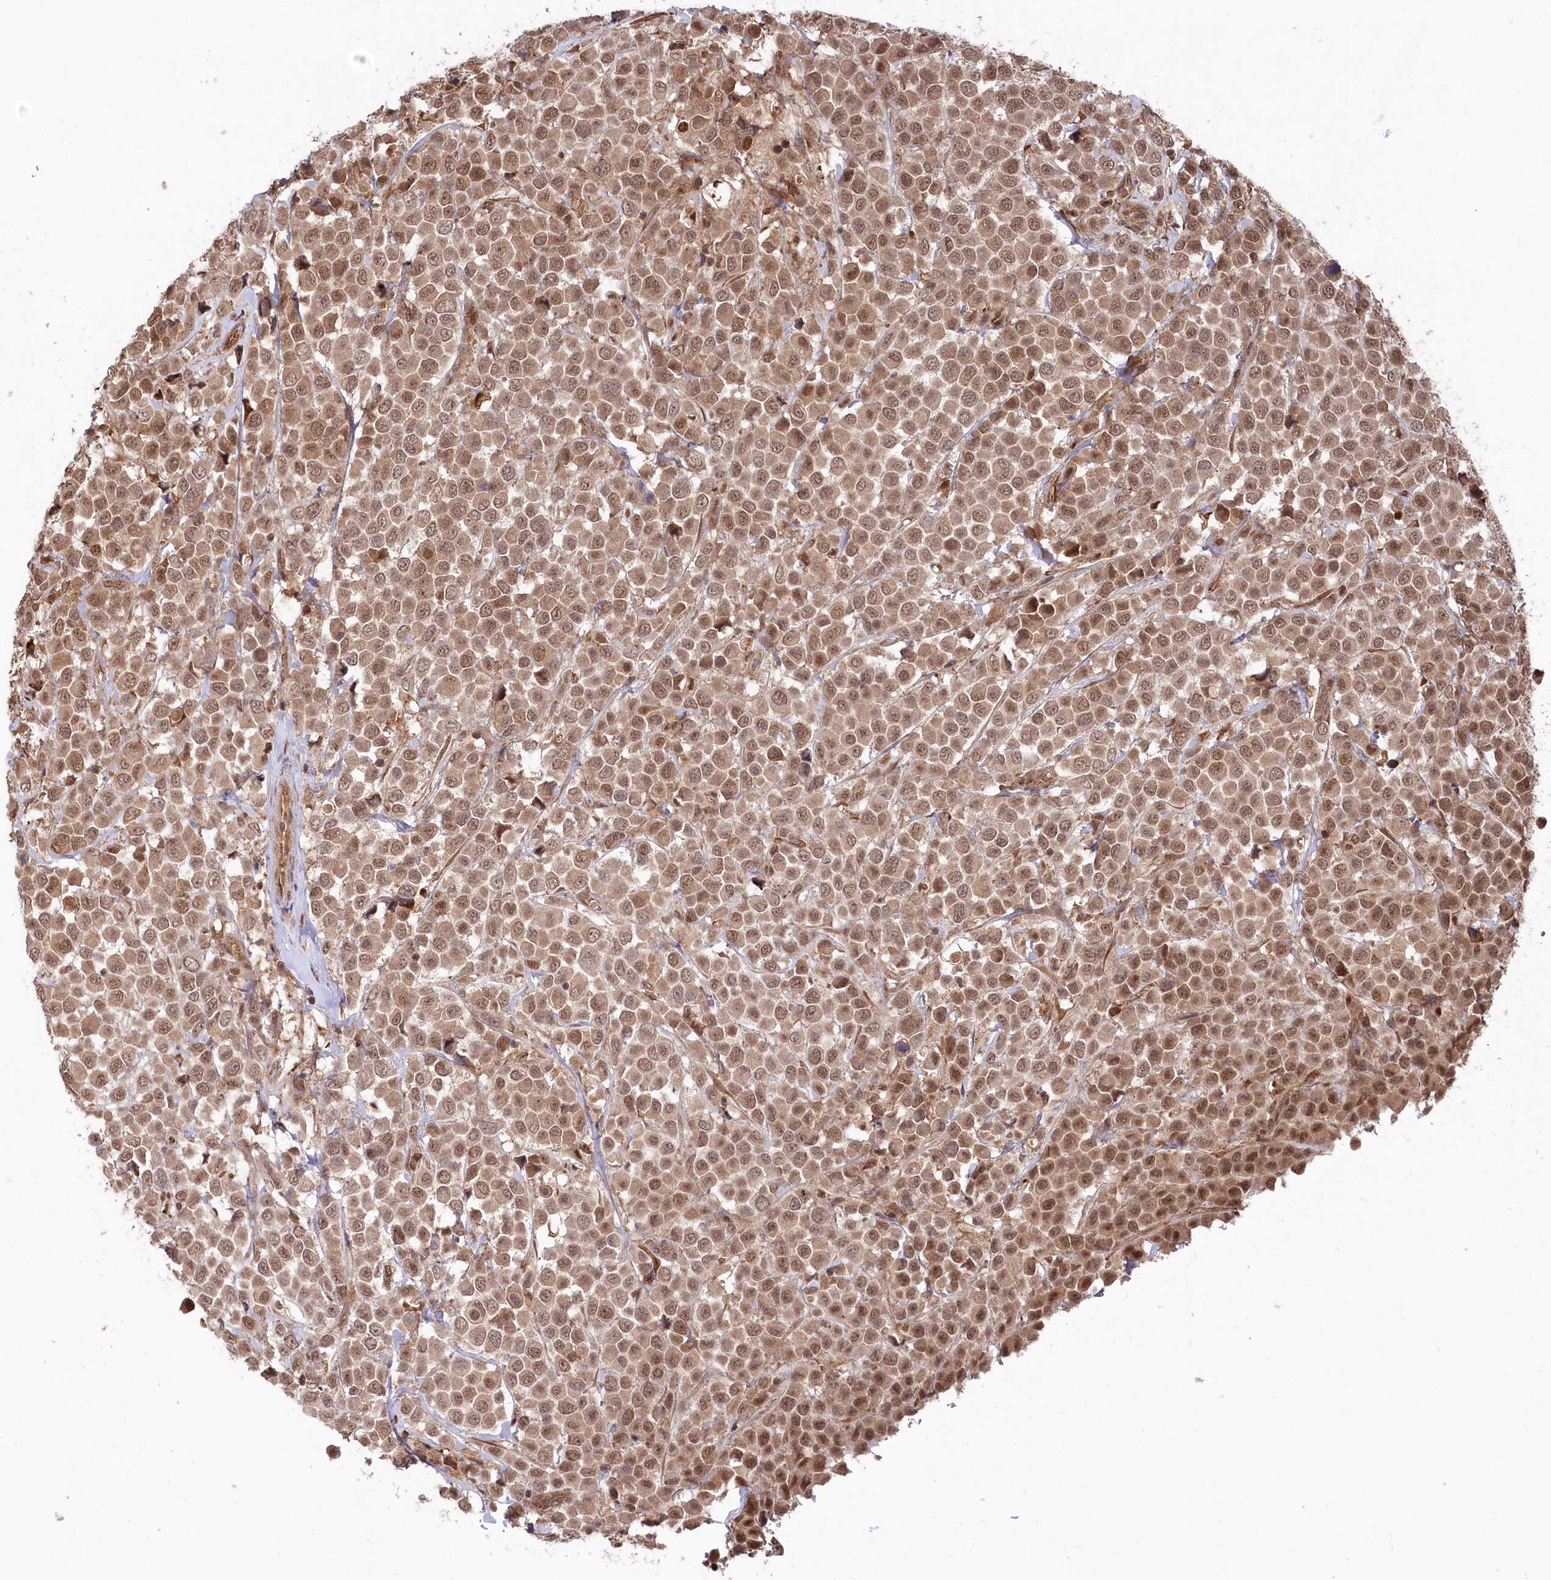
{"staining": {"intensity": "moderate", "quantity": ">75%", "location": "cytoplasmic/membranous,nuclear"}, "tissue": "breast cancer", "cell_type": "Tumor cells", "image_type": "cancer", "snomed": [{"axis": "morphology", "description": "Duct carcinoma"}, {"axis": "topography", "description": "Breast"}], "caption": "Brown immunohistochemical staining in human breast cancer reveals moderate cytoplasmic/membranous and nuclear positivity in about >75% of tumor cells.", "gene": "PSMA1", "patient": {"sex": "female", "age": 61}}